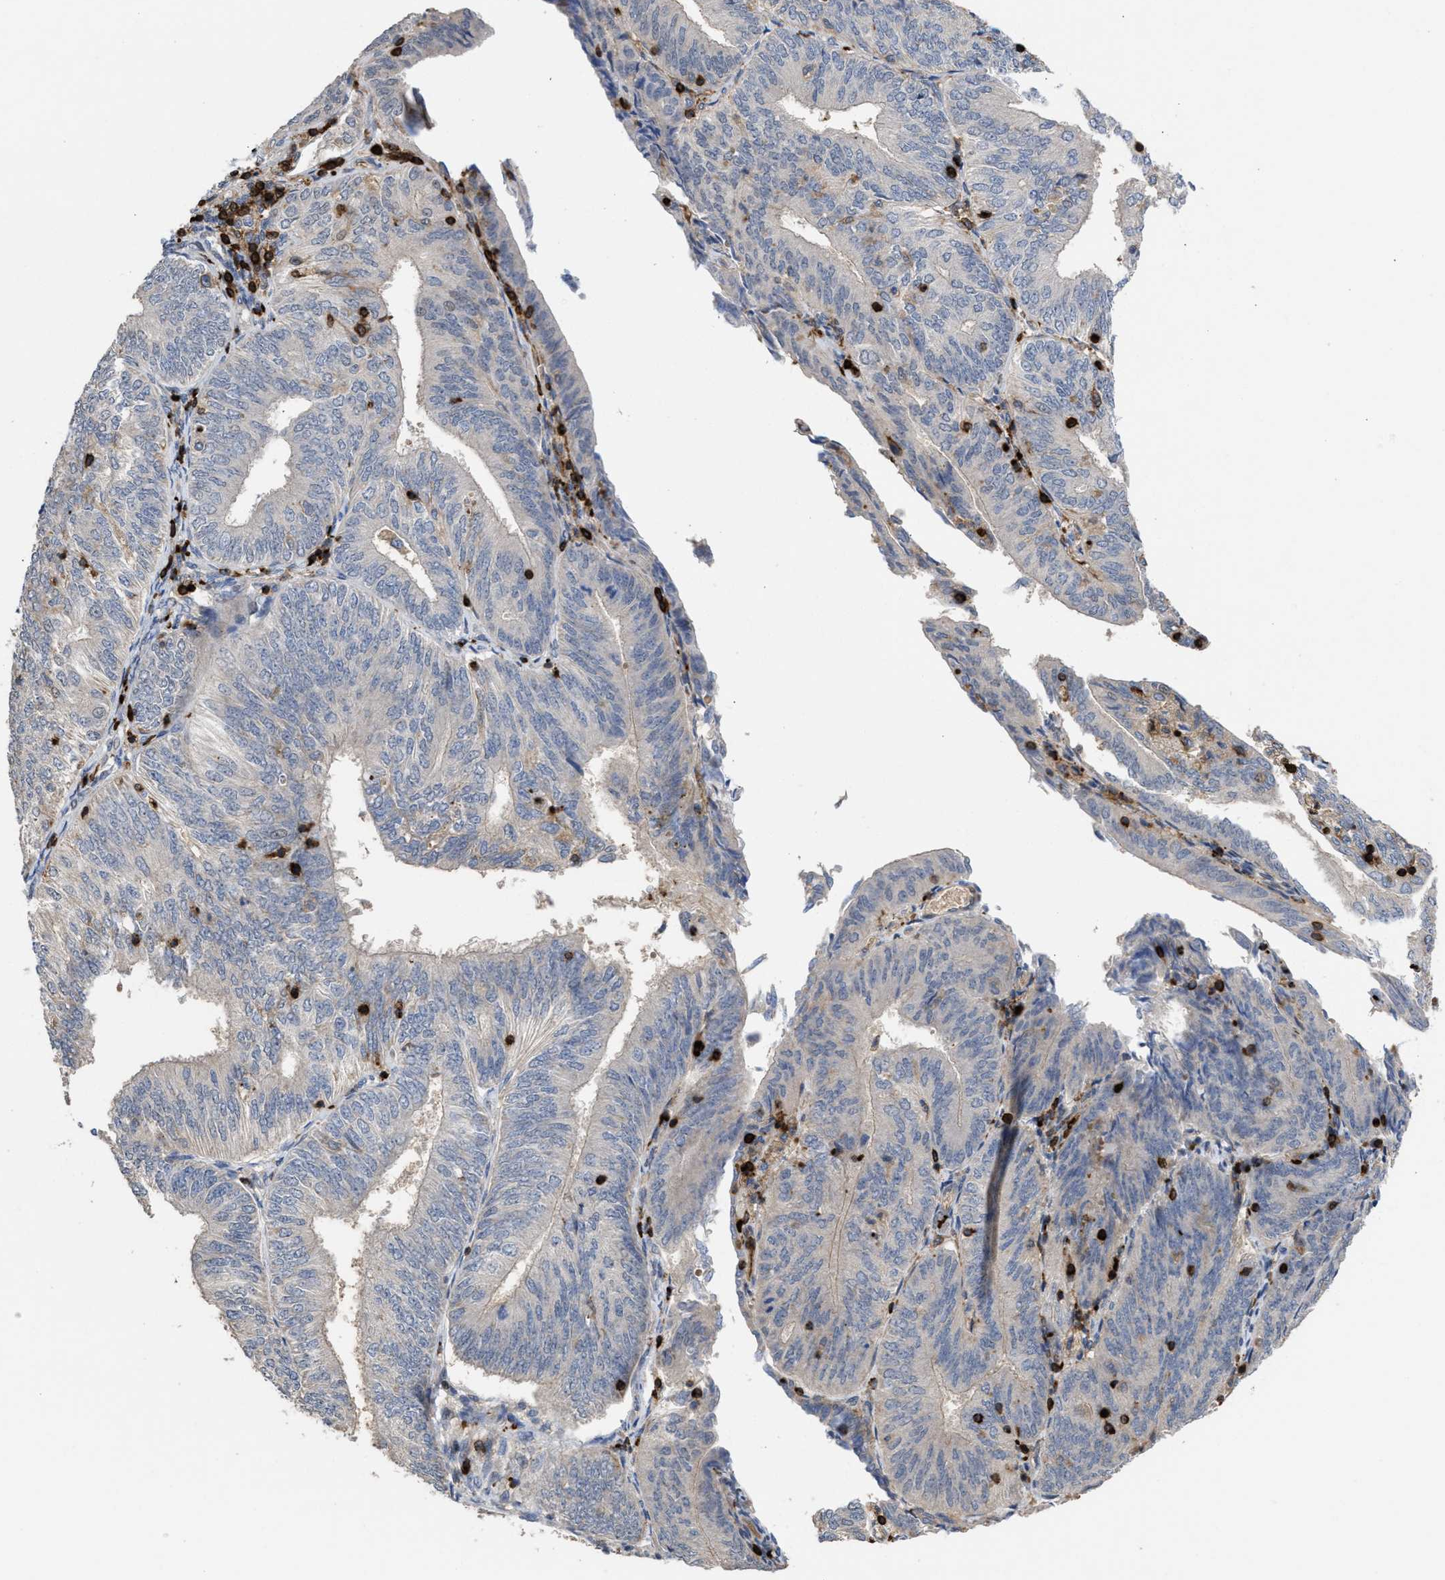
{"staining": {"intensity": "negative", "quantity": "none", "location": "none"}, "tissue": "endometrial cancer", "cell_type": "Tumor cells", "image_type": "cancer", "snomed": [{"axis": "morphology", "description": "Adenocarcinoma, NOS"}, {"axis": "topography", "description": "Endometrium"}], "caption": "DAB (3,3'-diaminobenzidine) immunohistochemical staining of human adenocarcinoma (endometrial) reveals no significant expression in tumor cells. (Stains: DAB (3,3'-diaminobenzidine) immunohistochemistry (IHC) with hematoxylin counter stain, Microscopy: brightfield microscopy at high magnification).", "gene": "PTPRE", "patient": {"sex": "female", "age": 58}}